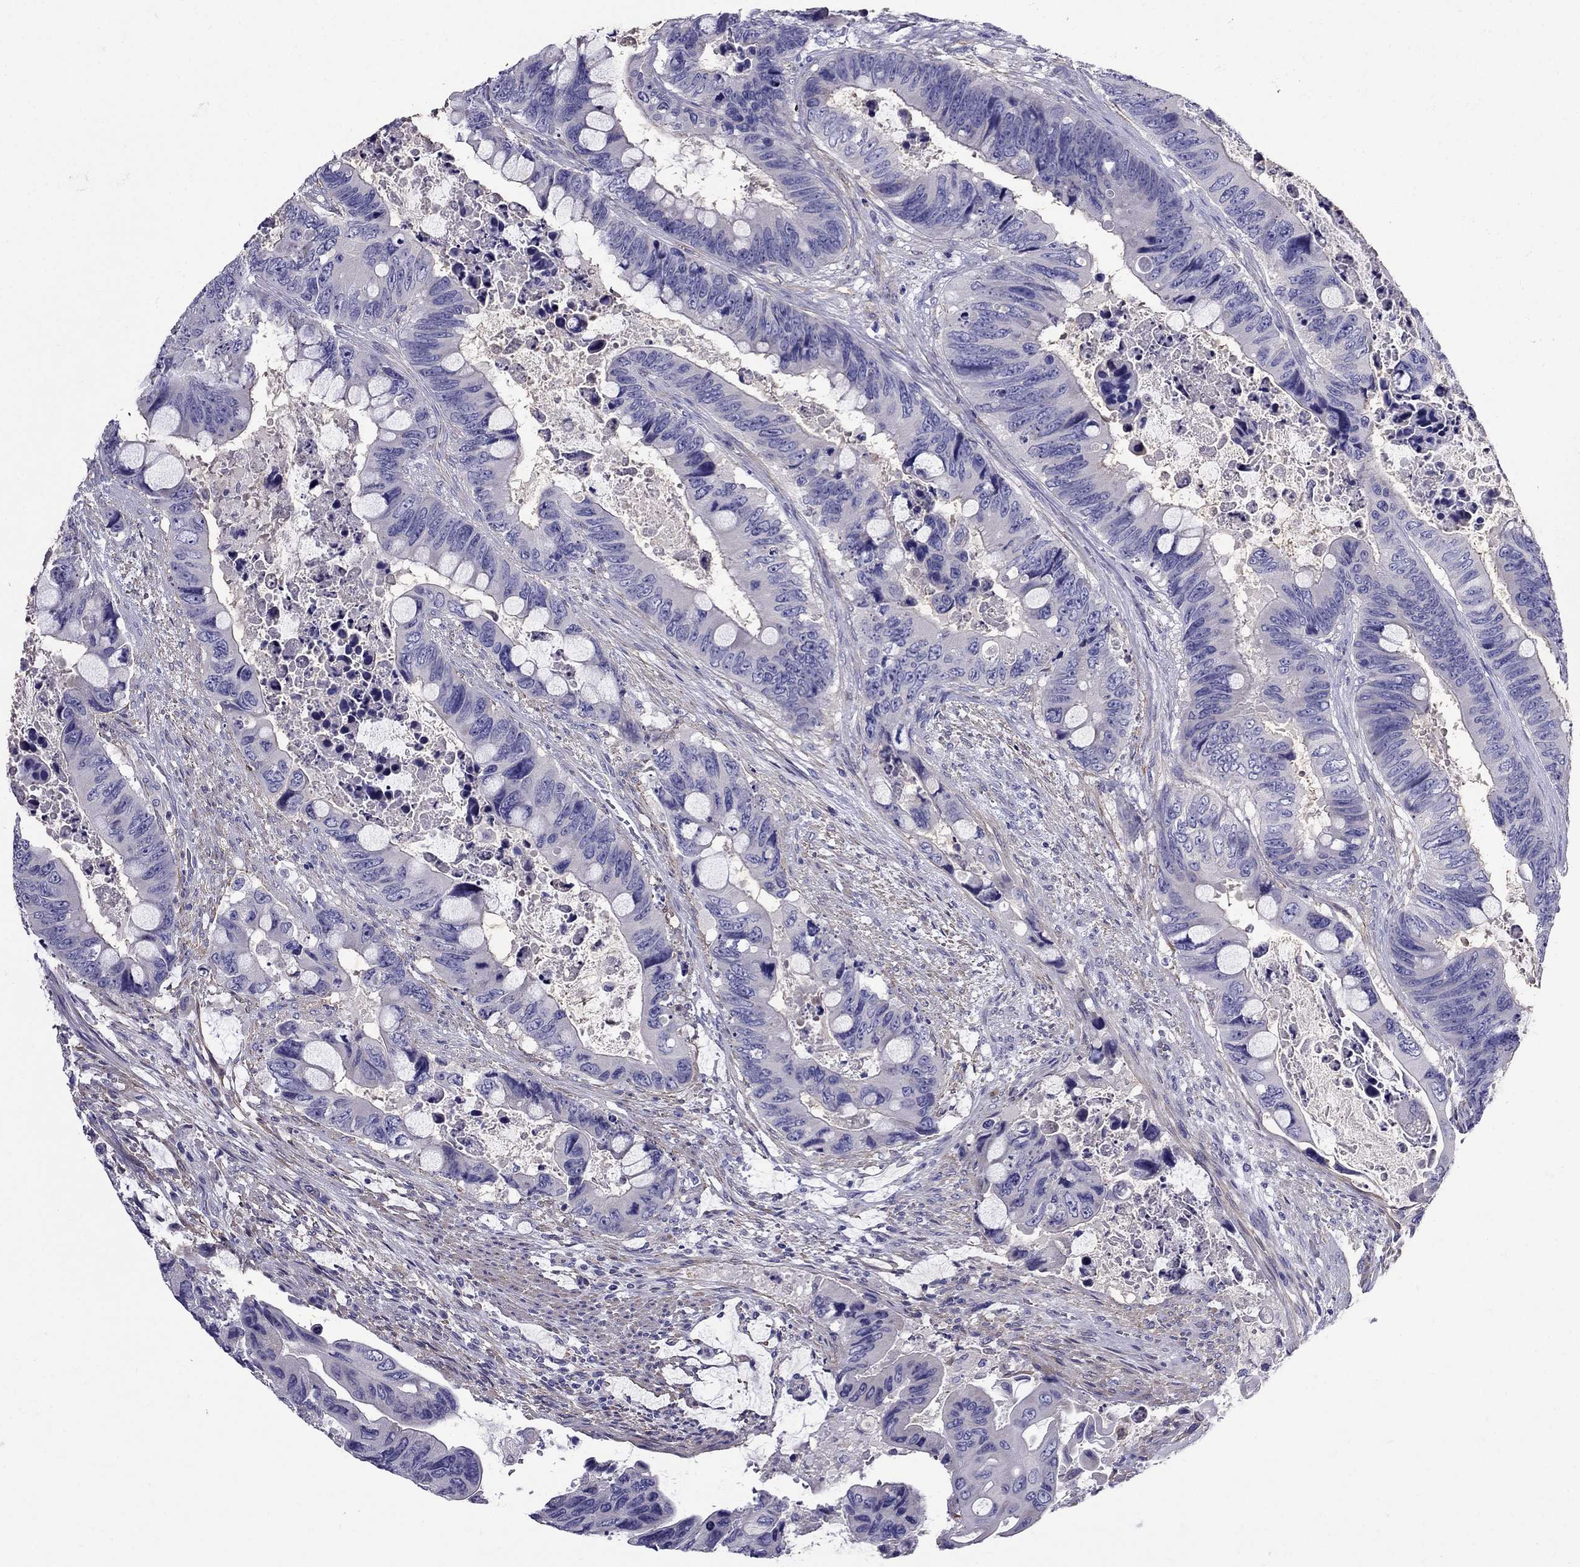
{"staining": {"intensity": "negative", "quantity": "none", "location": "none"}, "tissue": "colorectal cancer", "cell_type": "Tumor cells", "image_type": "cancer", "snomed": [{"axis": "morphology", "description": "Adenocarcinoma, NOS"}, {"axis": "topography", "description": "Rectum"}], "caption": "There is no significant positivity in tumor cells of colorectal cancer.", "gene": "GPR50", "patient": {"sex": "male", "age": 63}}